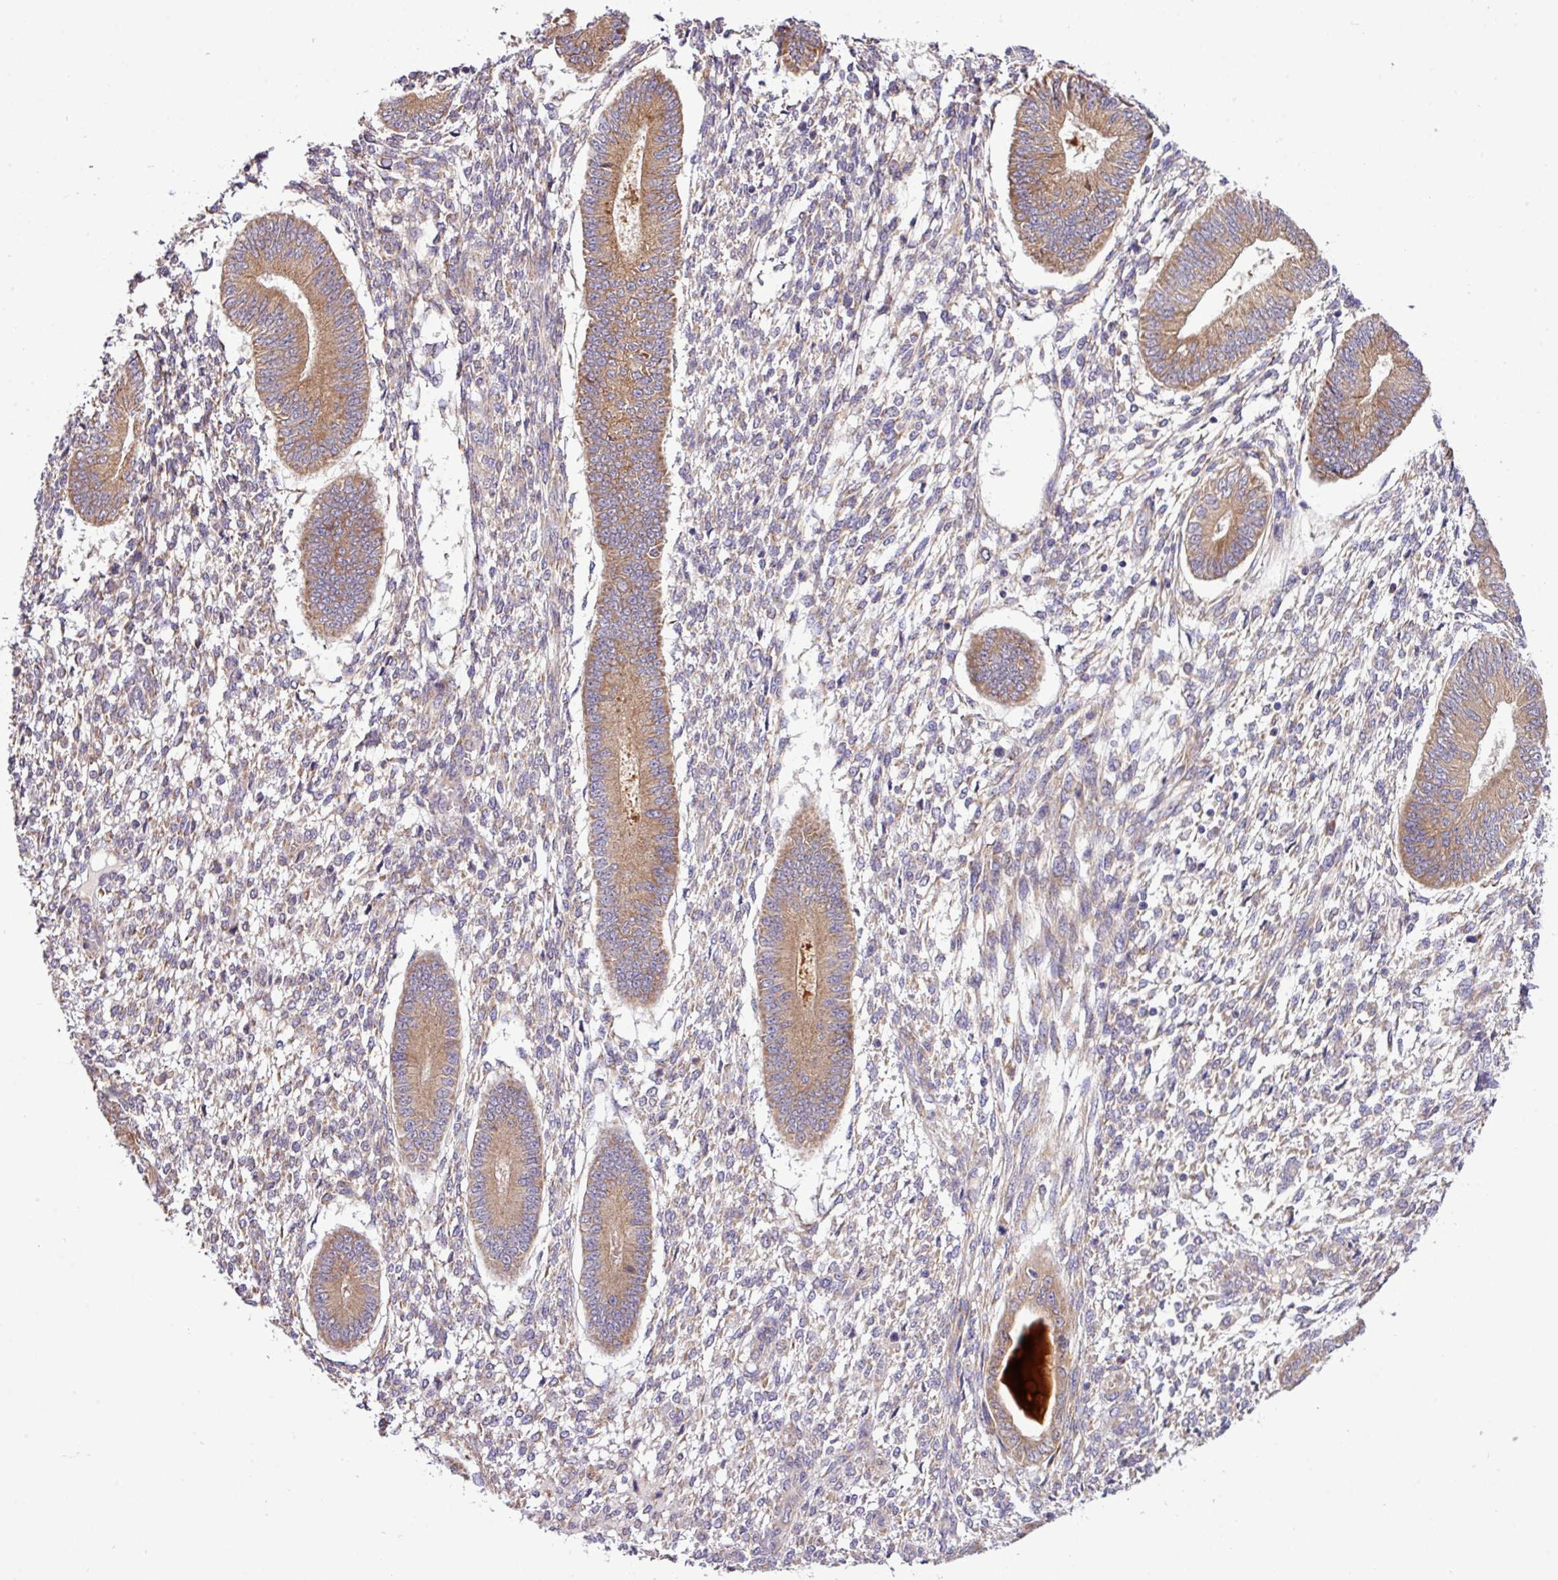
{"staining": {"intensity": "weak", "quantity": "<25%", "location": "cytoplasmic/membranous"}, "tissue": "endometrium", "cell_type": "Cells in endometrial stroma", "image_type": "normal", "snomed": [{"axis": "morphology", "description": "Normal tissue, NOS"}, {"axis": "topography", "description": "Endometrium"}], "caption": "High power microscopy photomicrograph of an IHC photomicrograph of normal endometrium, revealing no significant expression in cells in endometrial stroma.", "gene": "TM2D2", "patient": {"sex": "female", "age": 49}}